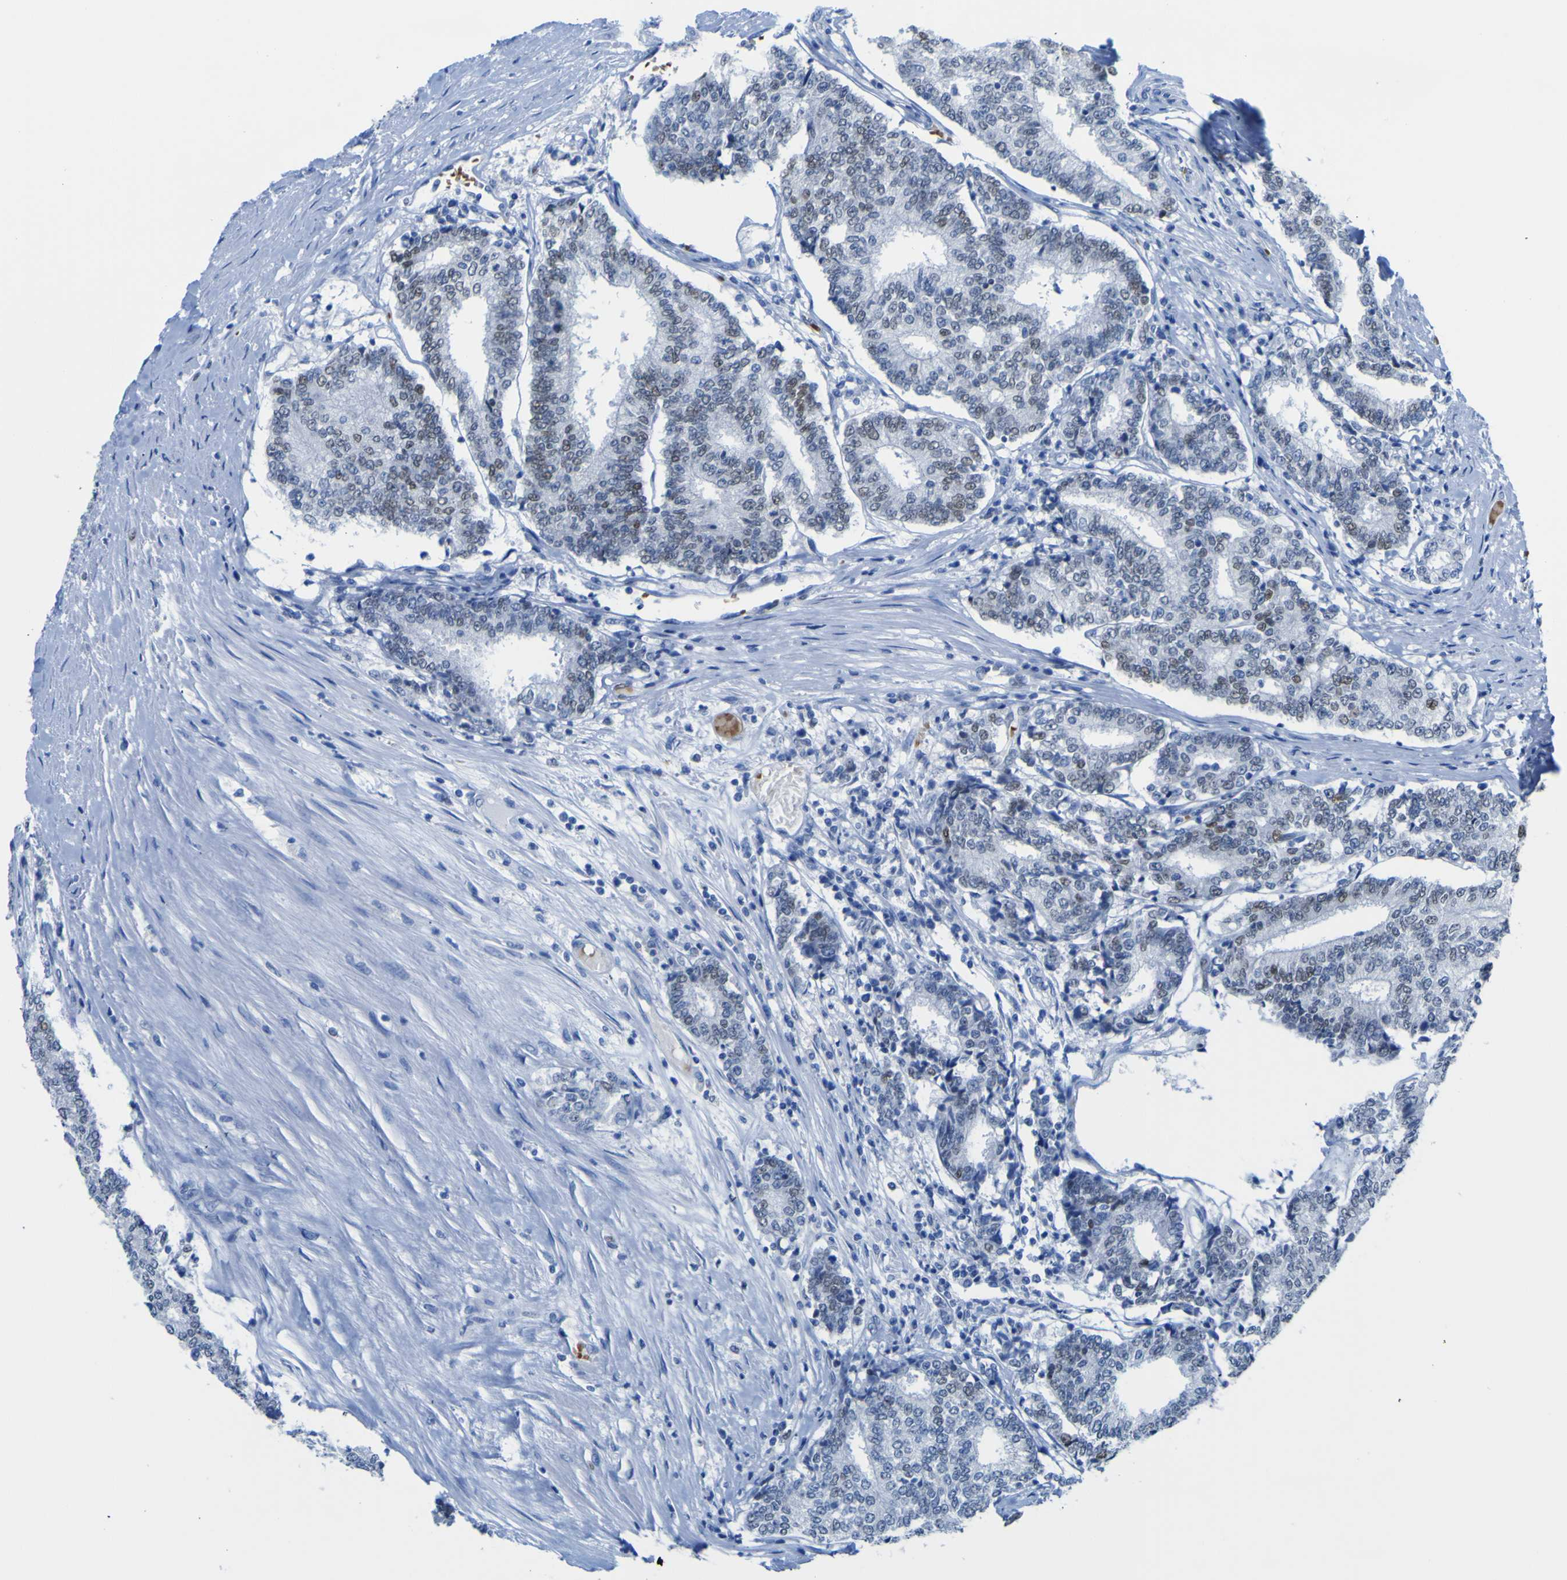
{"staining": {"intensity": "weak", "quantity": "25%-75%", "location": "nuclear"}, "tissue": "prostate cancer", "cell_type": "Tumor cells", "image_type": "cancer", "snomed": [{"axis": "morphology", "description": "Normal tissue, NOS"}, {"axis": "morphology", "description": "Adenocarcinoma, High grade"}, {"axis": "topography", "description": "Prostate"}, {"axis": "topography", "description": "Seminal veicle"}], "caption": "High-magnification brightfield microscopy of prostate cancer stained with DAB (brown) and counterstained with hematoxylin (blue). tumor cells exhibit weak nuclear expression is appreciated in approximately25%-75% of cells.", "gene": "DACH1", "patient": {"sex": "male", "age": 55}}